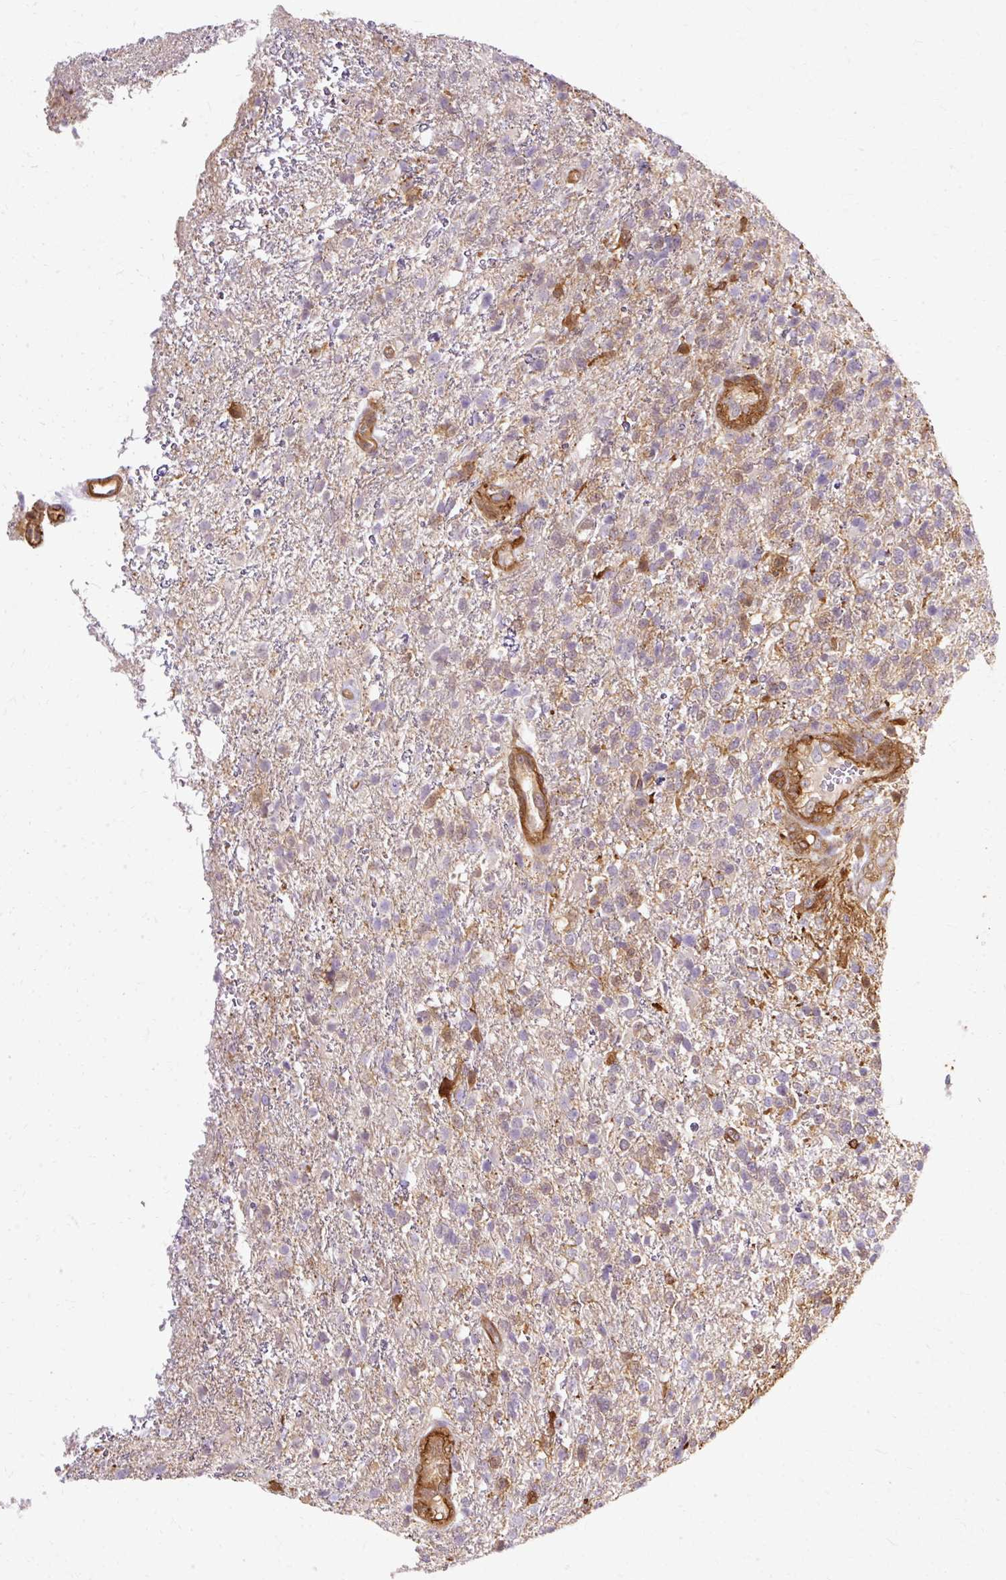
{"staining": {"intensity": "negative", "quantity": "none", "location": "none"}, "tissue": "glioma", "cell_type": "Tumor cells", "image_type": "cancer", "snomed": [{"axis": "morphology", "description": "Glioma, malignant, High grade"}, {"axis": "topography", "description": "Brain"}], "caption": "Immunohistochemistry photomicrograph of human malignant glioma (high-grade) stained for a protein (brown), which demonstrates no expression in tumor cells.", "gene": "CNN3", "patient": {"sex": "male", "age": 56}}